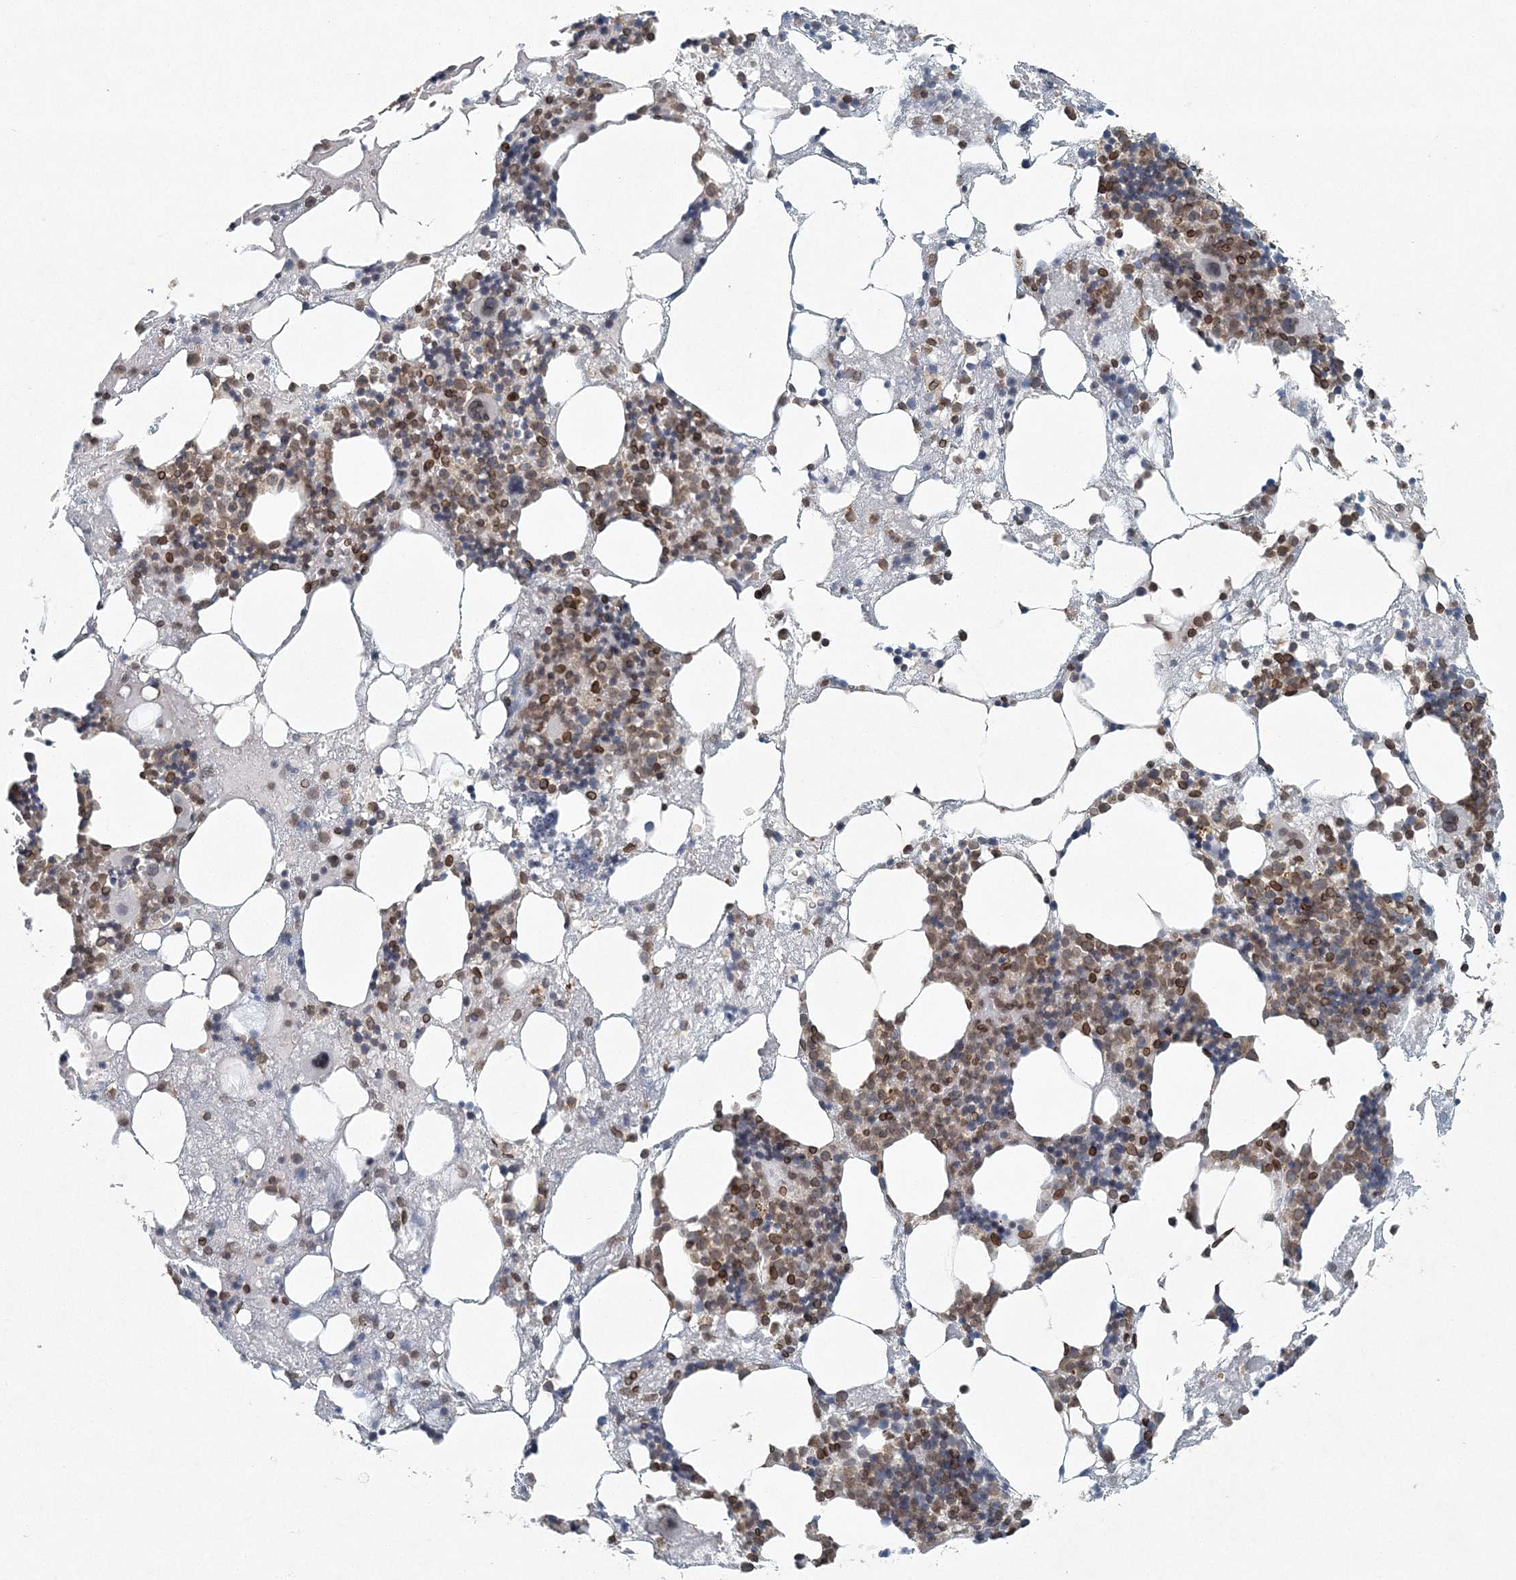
{"staining": {"intensity": "moderate", "quantity": ">75%", "location": "cytoplasmic/membranous,nuclear"}, "tissue": "bone marrow", "cell_type": "Hematopoietic cells", "image_type": "normal", "snomed": [{"axis": "morphology", "description": "Normal tissue, NOS"}, {"axis": "topography", "description": "Bone marrow"}], "caption": "Immunohistochemistry (IHC) micrograph of normal human bone marrow stained for a protein (brown), which demonstrates medium levels of moderate cytoplasmic/membranous,nuclear expression in about >75% of hematopoietic cells.", "gene": "GJD4", "patient": {"sex": "male", "age": 48}}